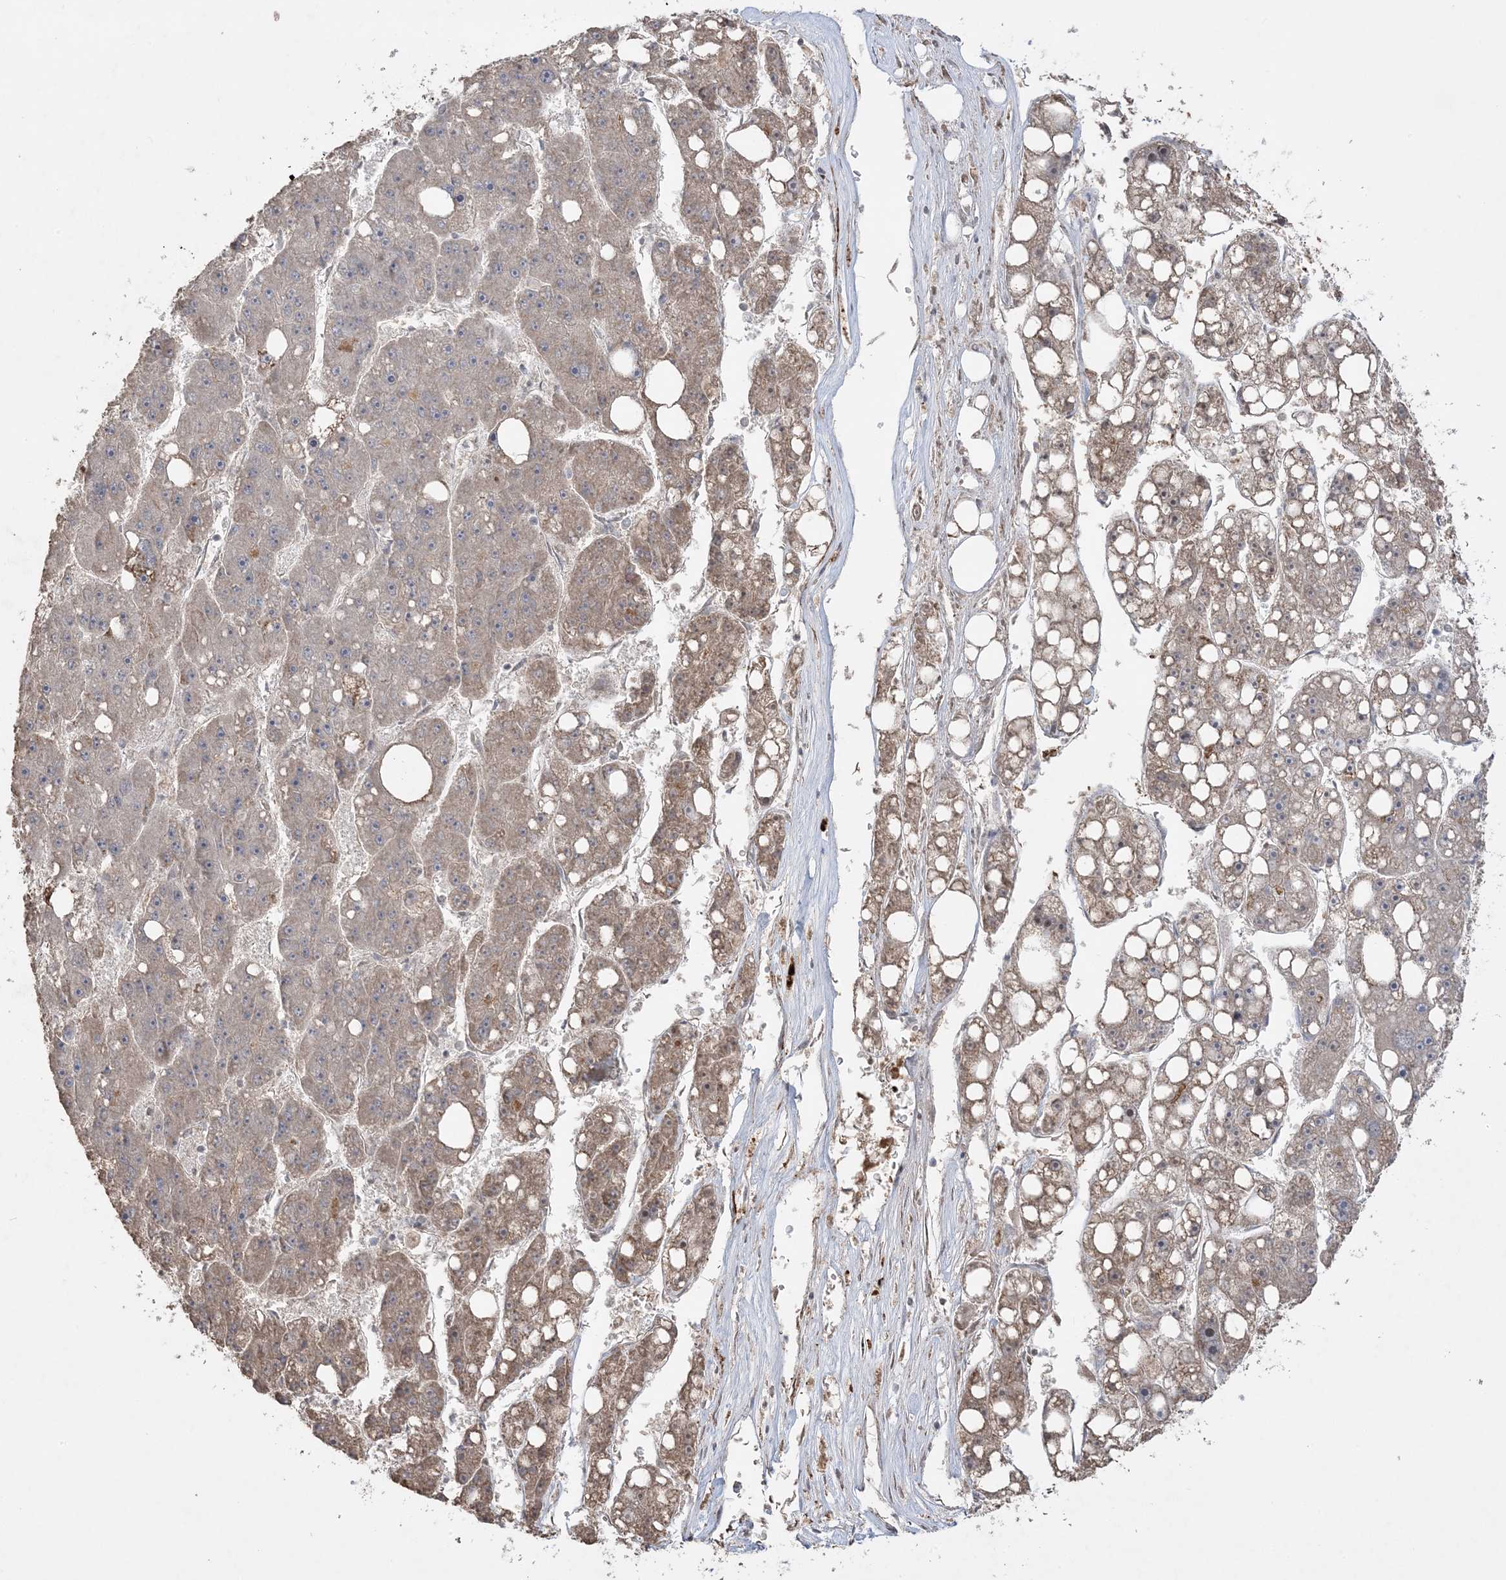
{"staining": {"intensity": "moderate", "quantity": "25%-75%", "location": "cytoplasmic/membranous"}, "tissue": "liver cancer", "cell_type": "Tumor cells", "image_type": "cancer", "snomed": [{"axis": "morphology", "description": "Carcinoma, Hepatocellular, NOS"}, {"axis": "topography", "description": "Liver"}], "caption": "Tumor cells display medium levels of moderate cytoplasmic/membranous positivity in about 25%-75% of cells in liver hepatocellular carcinoma.", "gene": "XRN1", "patient": {"sex": "female", "age": 61}}